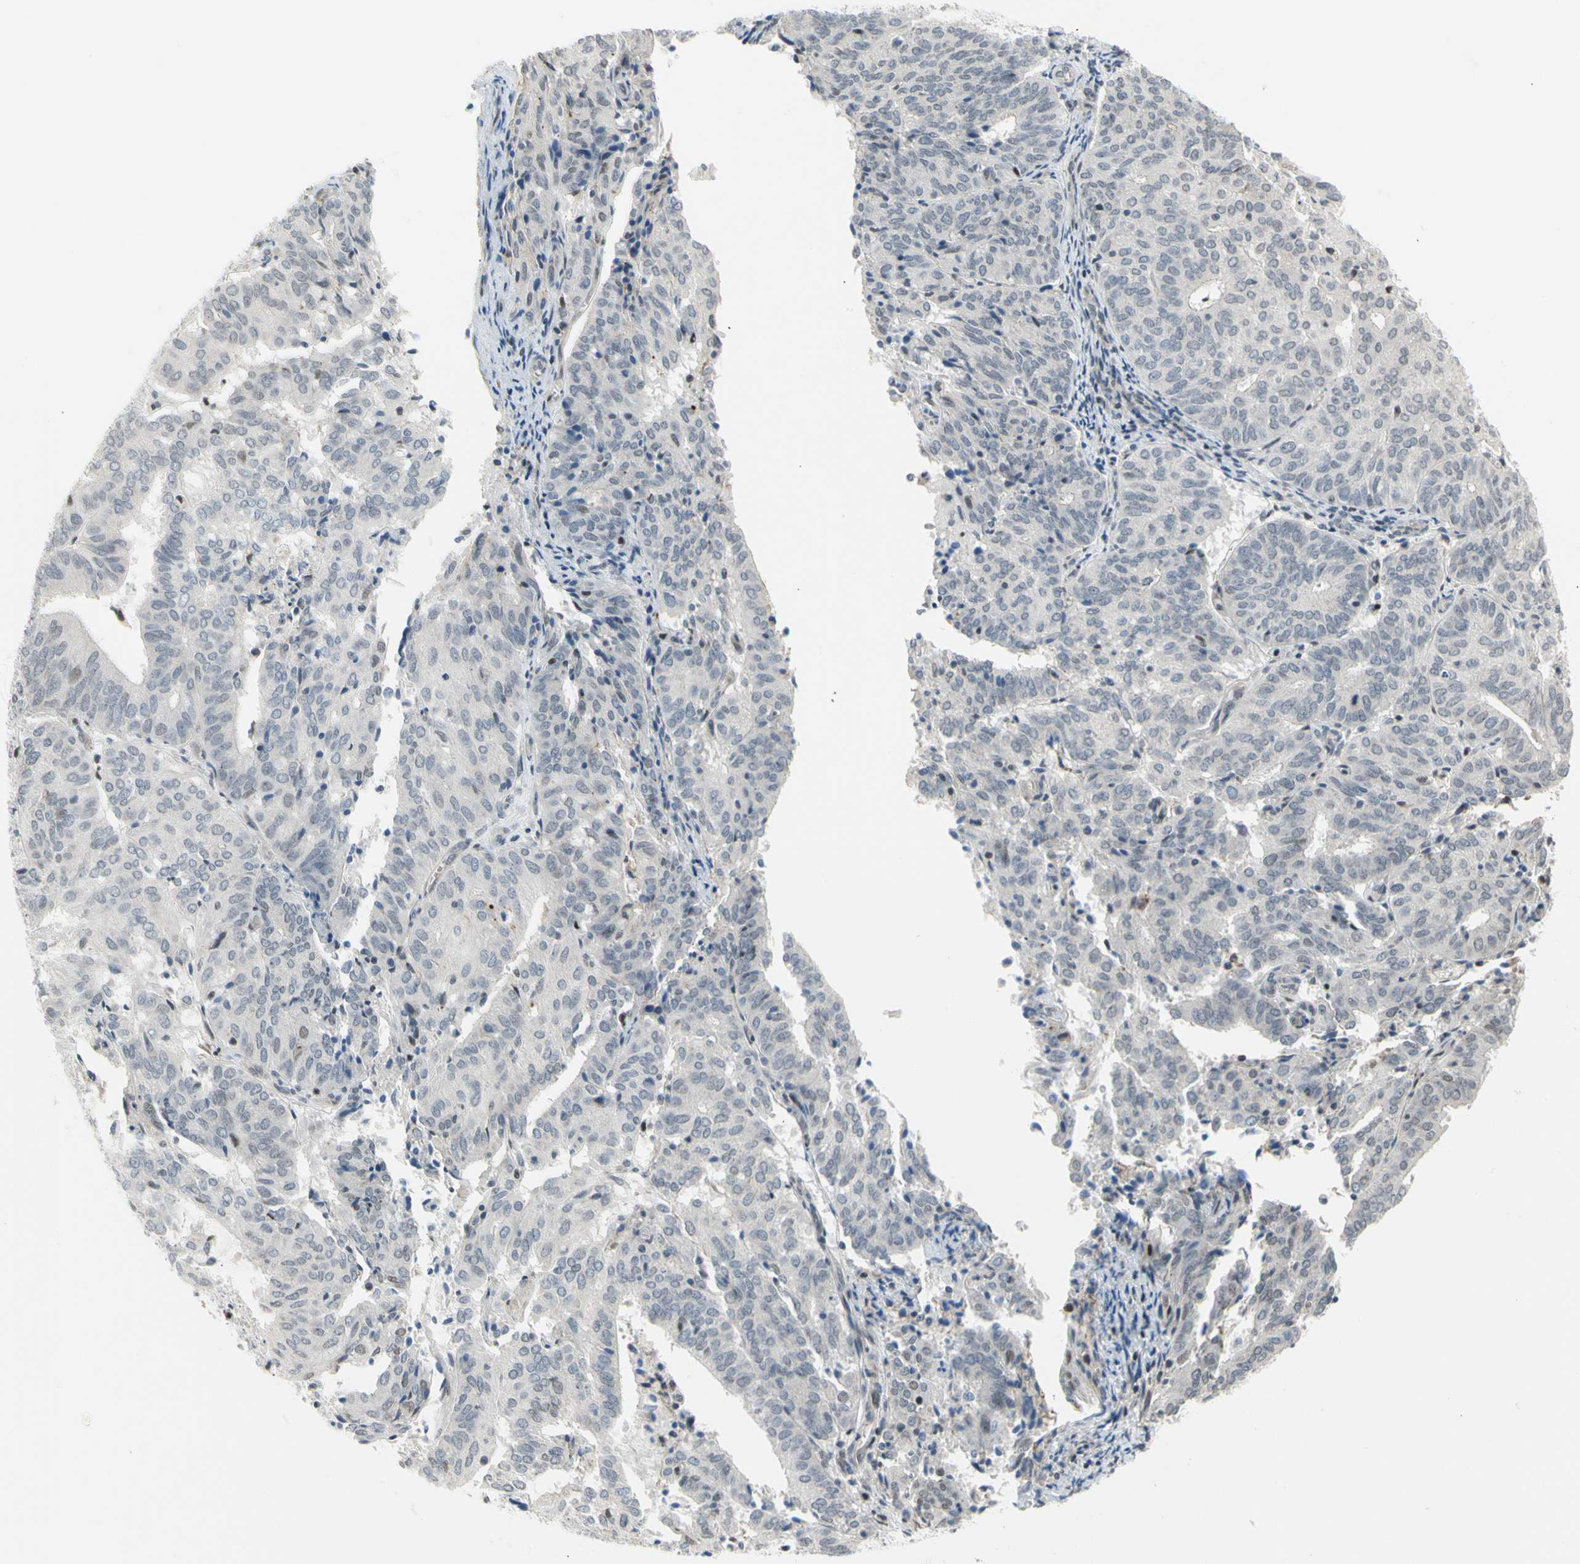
{"staining": {"intensity": "weak", "quantity": "<25%", "location": "nuclear"}, "tissue": "endometrial cancer", "cell_type": "Tumor cells", "image_type": "cancer", "snomed": [{"axis": "morphology", "description": "Adenocarcinoma, NOS"}, {"axis": "topography", "description": "Uterus"}], "caption": "Immunohistochemistry (IHC) micrograph of adenocarcinoma (endometrial) stained for a protein (brown), which reveals no positivity in tumor cells.", "gene": "IMPG2", "patient": {"sex": "female", "age": 60}}